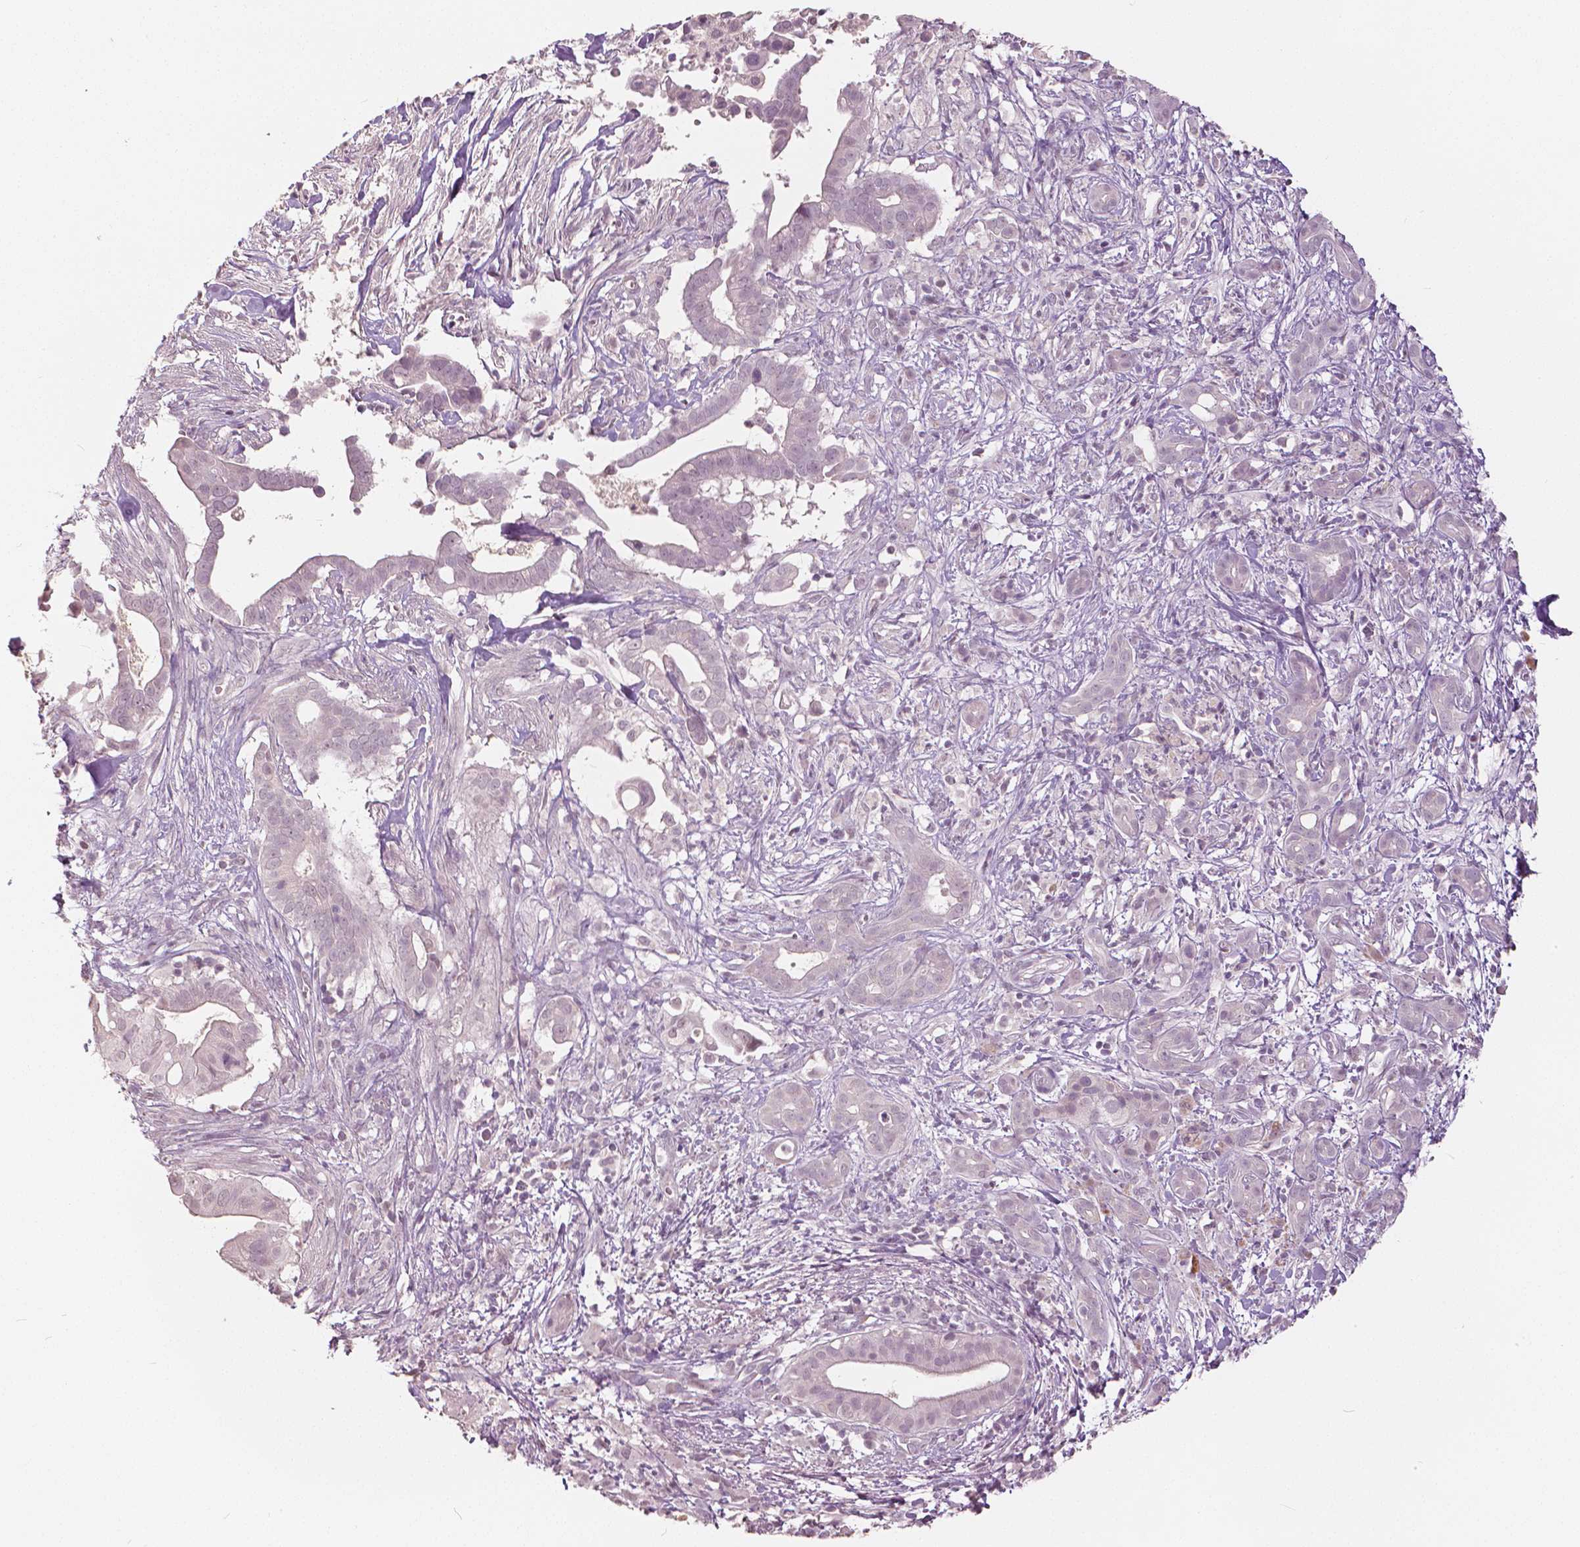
{"staining": {"intensity": "negative", "quantity": "none", "location": "none"}, "tissue": "pancreatic cancer", "cell_type": "Tumor cells", "image_type": "cancer", "snomed": [{"axis": "morphology", "description": "Adenocarcinoma, NOS"}, {"axis": "topography", "description": "Pancreas"}], "caption": "There is no significant positivity in tumor cells of pancreatic adenocarcinoma. (DAB (3,3'-diaminobenzidine) IHC, high magnification).", "gene": "NANOG", "patient": {"sex": "male", "age": 61}}